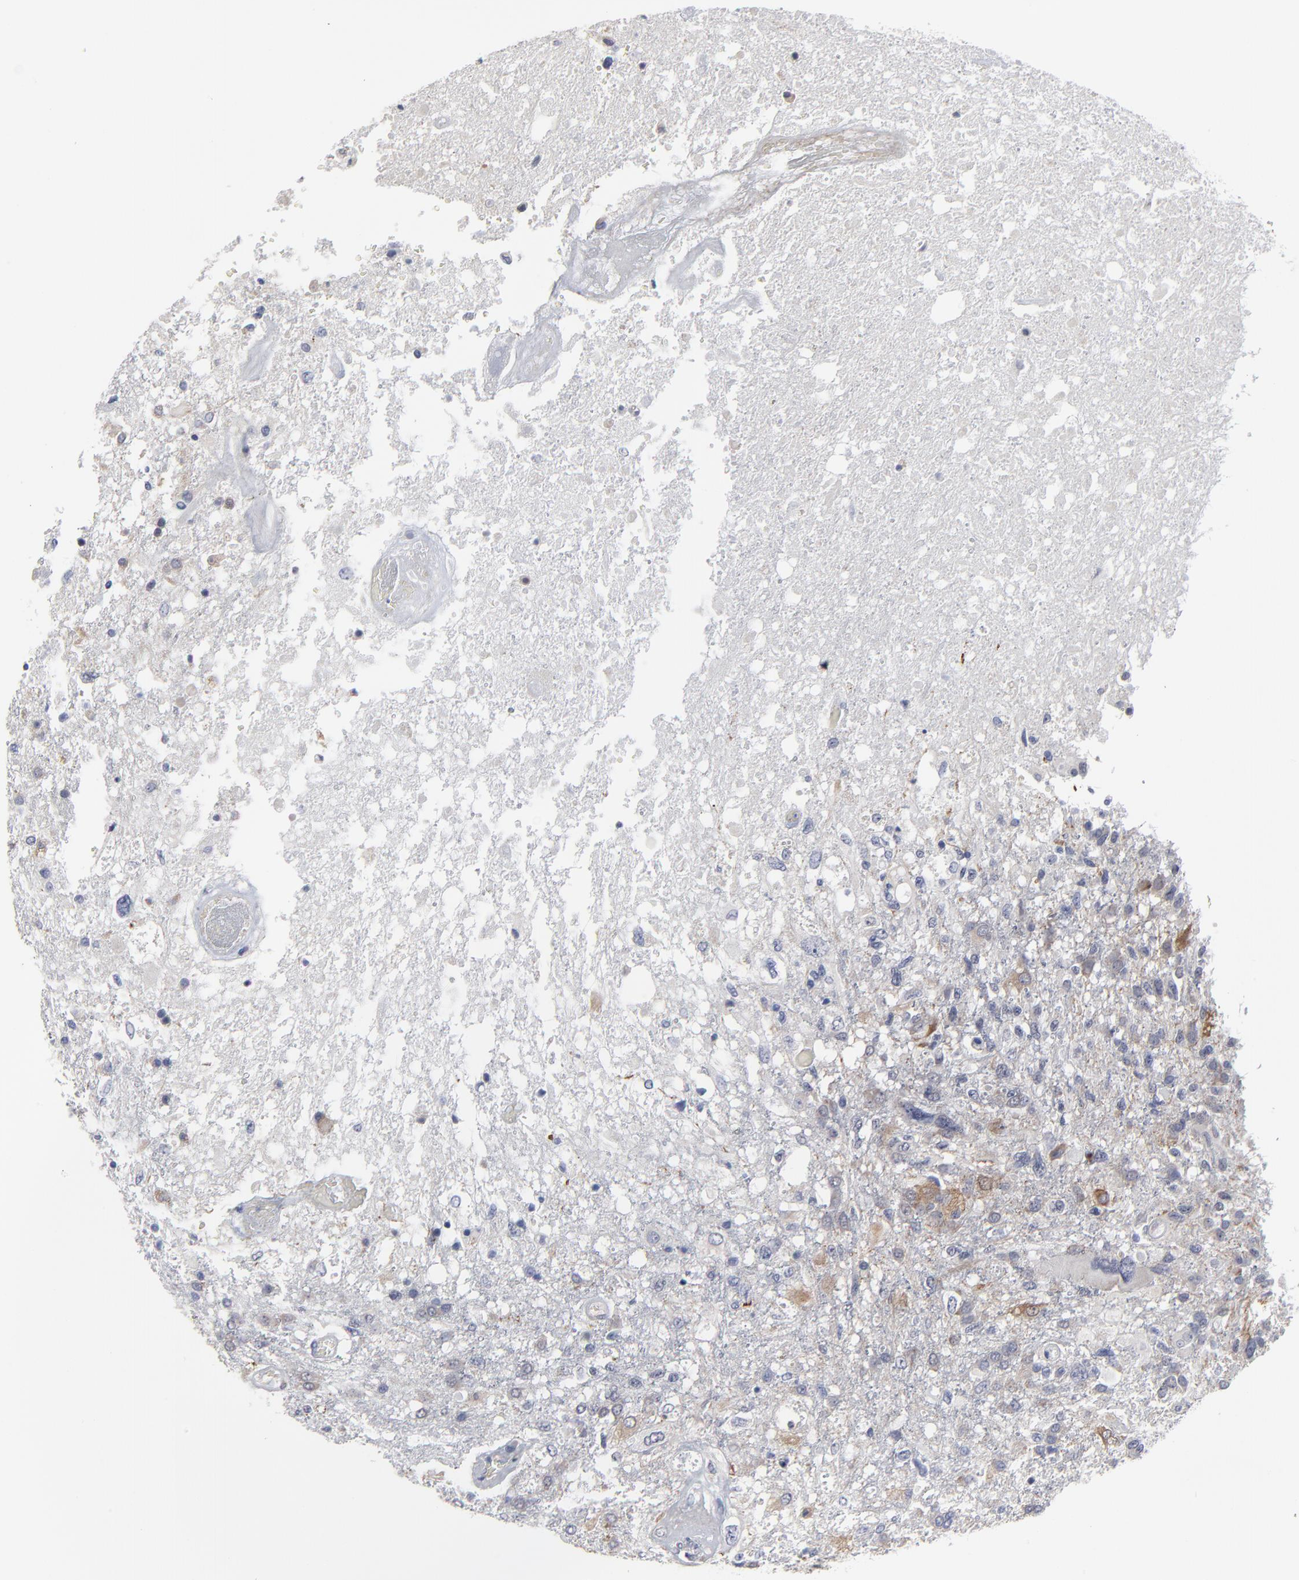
{"staining": {"intensity": "moderate", "quantity": "<25%", "location": "cytoplasmic/membranous"}, "tissue": "glioma", "cell_type": "Tumor cells", "image_type": "cancer", "snomed": [{"axis": "morphology", "description": "Glioma, malignant, High grade"}, {"axis": "topography", "description": "Cerebral cortex"}], "caption": "A low amount of moderate cytoplasmic/membranous staining is appreciated in about <25% of tumor cells in glioma tissue. (Brightfield microscopy of DAB IHC at high magnification).", "gene": "MAGEA10", "patient": {"sex": "male", "age": 79}}